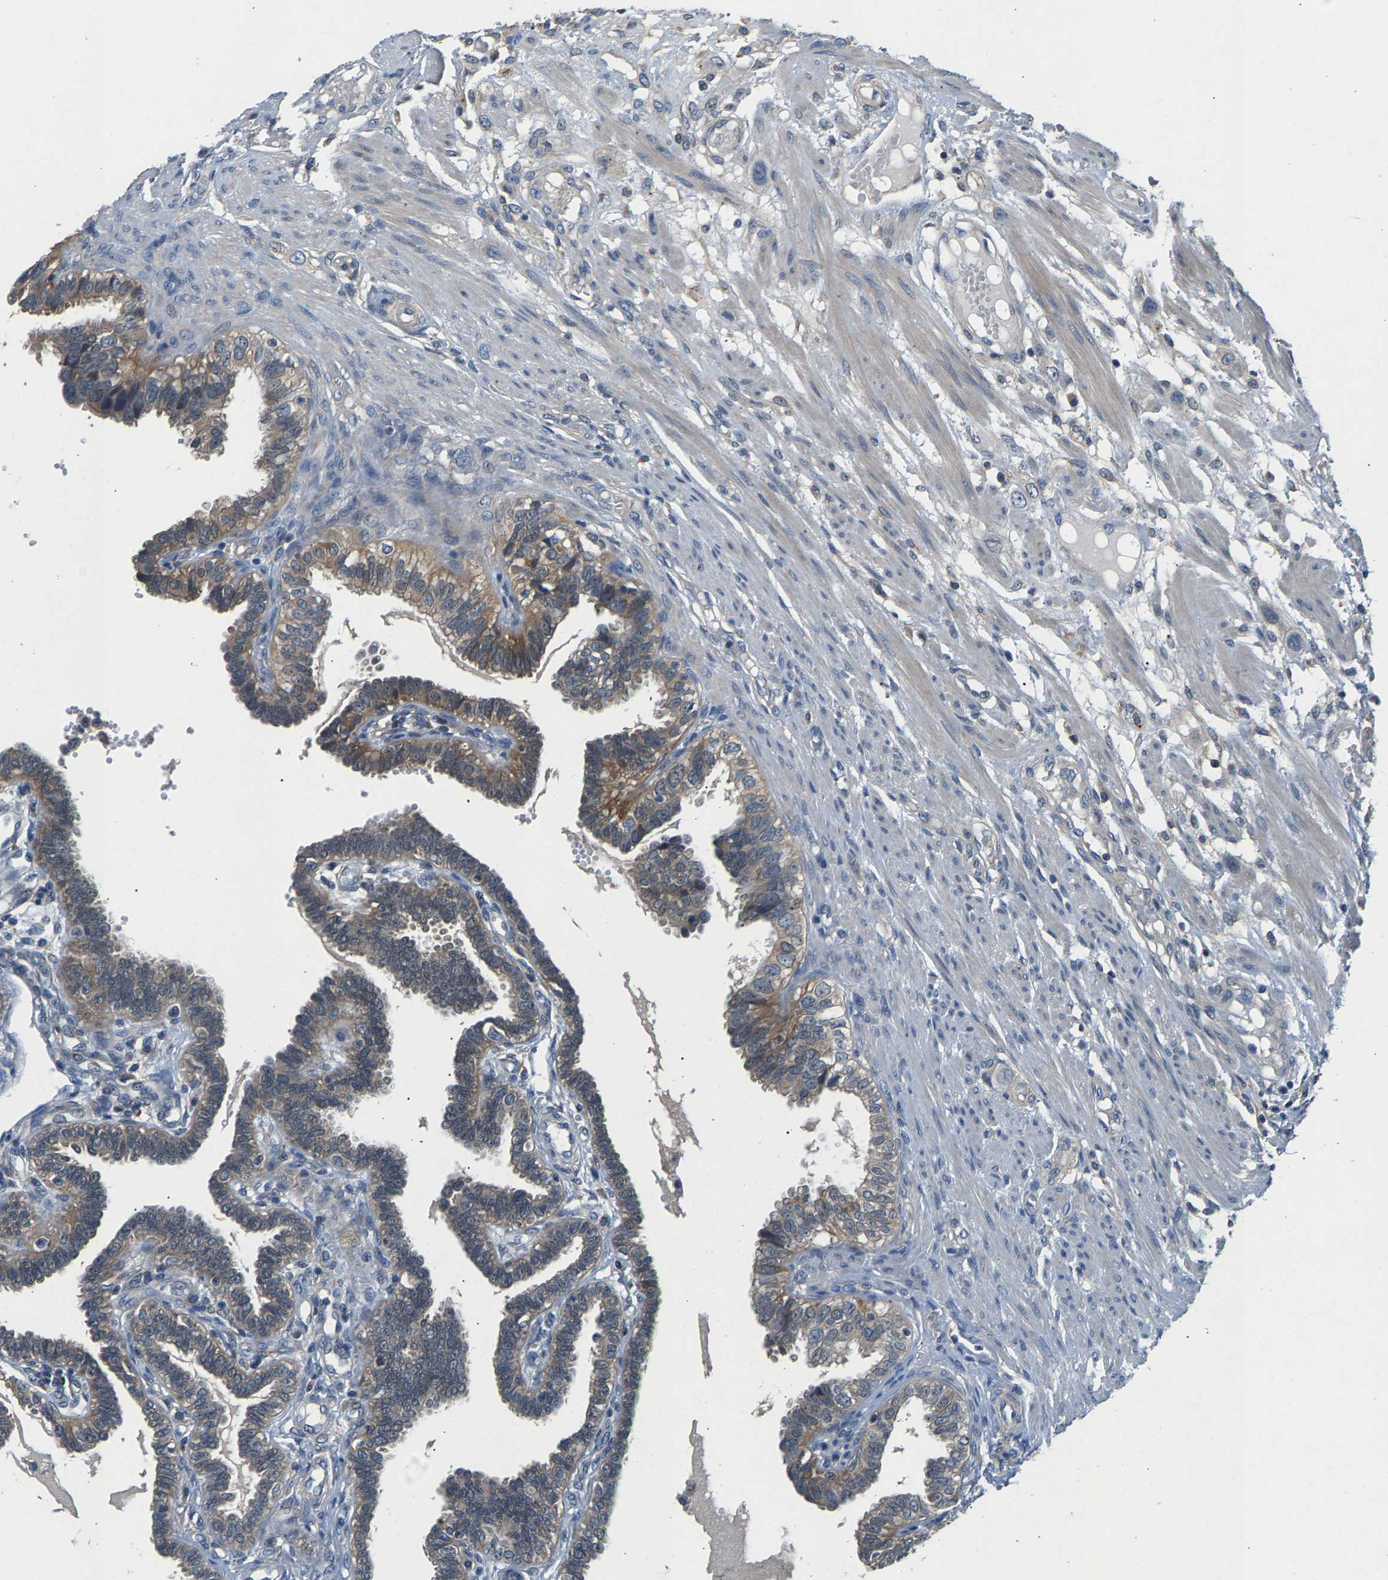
{"staining": {"intensity": "moderate", "quantity": ">75%", "location": "cytoplasmic/membranous"}, "tissue": "fallopian tube", "cell_type": "Glandular cells", "image_type": "normal", "snomed": [{"axis": "morphology", "description": "Normal tissue, NOS"}, {"axis": "topography", "description": "Fallopian tube"}, {"axis": "topography", "description": "Placenta"}], "caption": "Human fallopian tube stained with a brown dye displays moderate cytoplasmic/membranous positive positivity in approximately >75% of glandular cells.", "gene": "NT5C", "patient": {"sex": "female", "age": 34}}